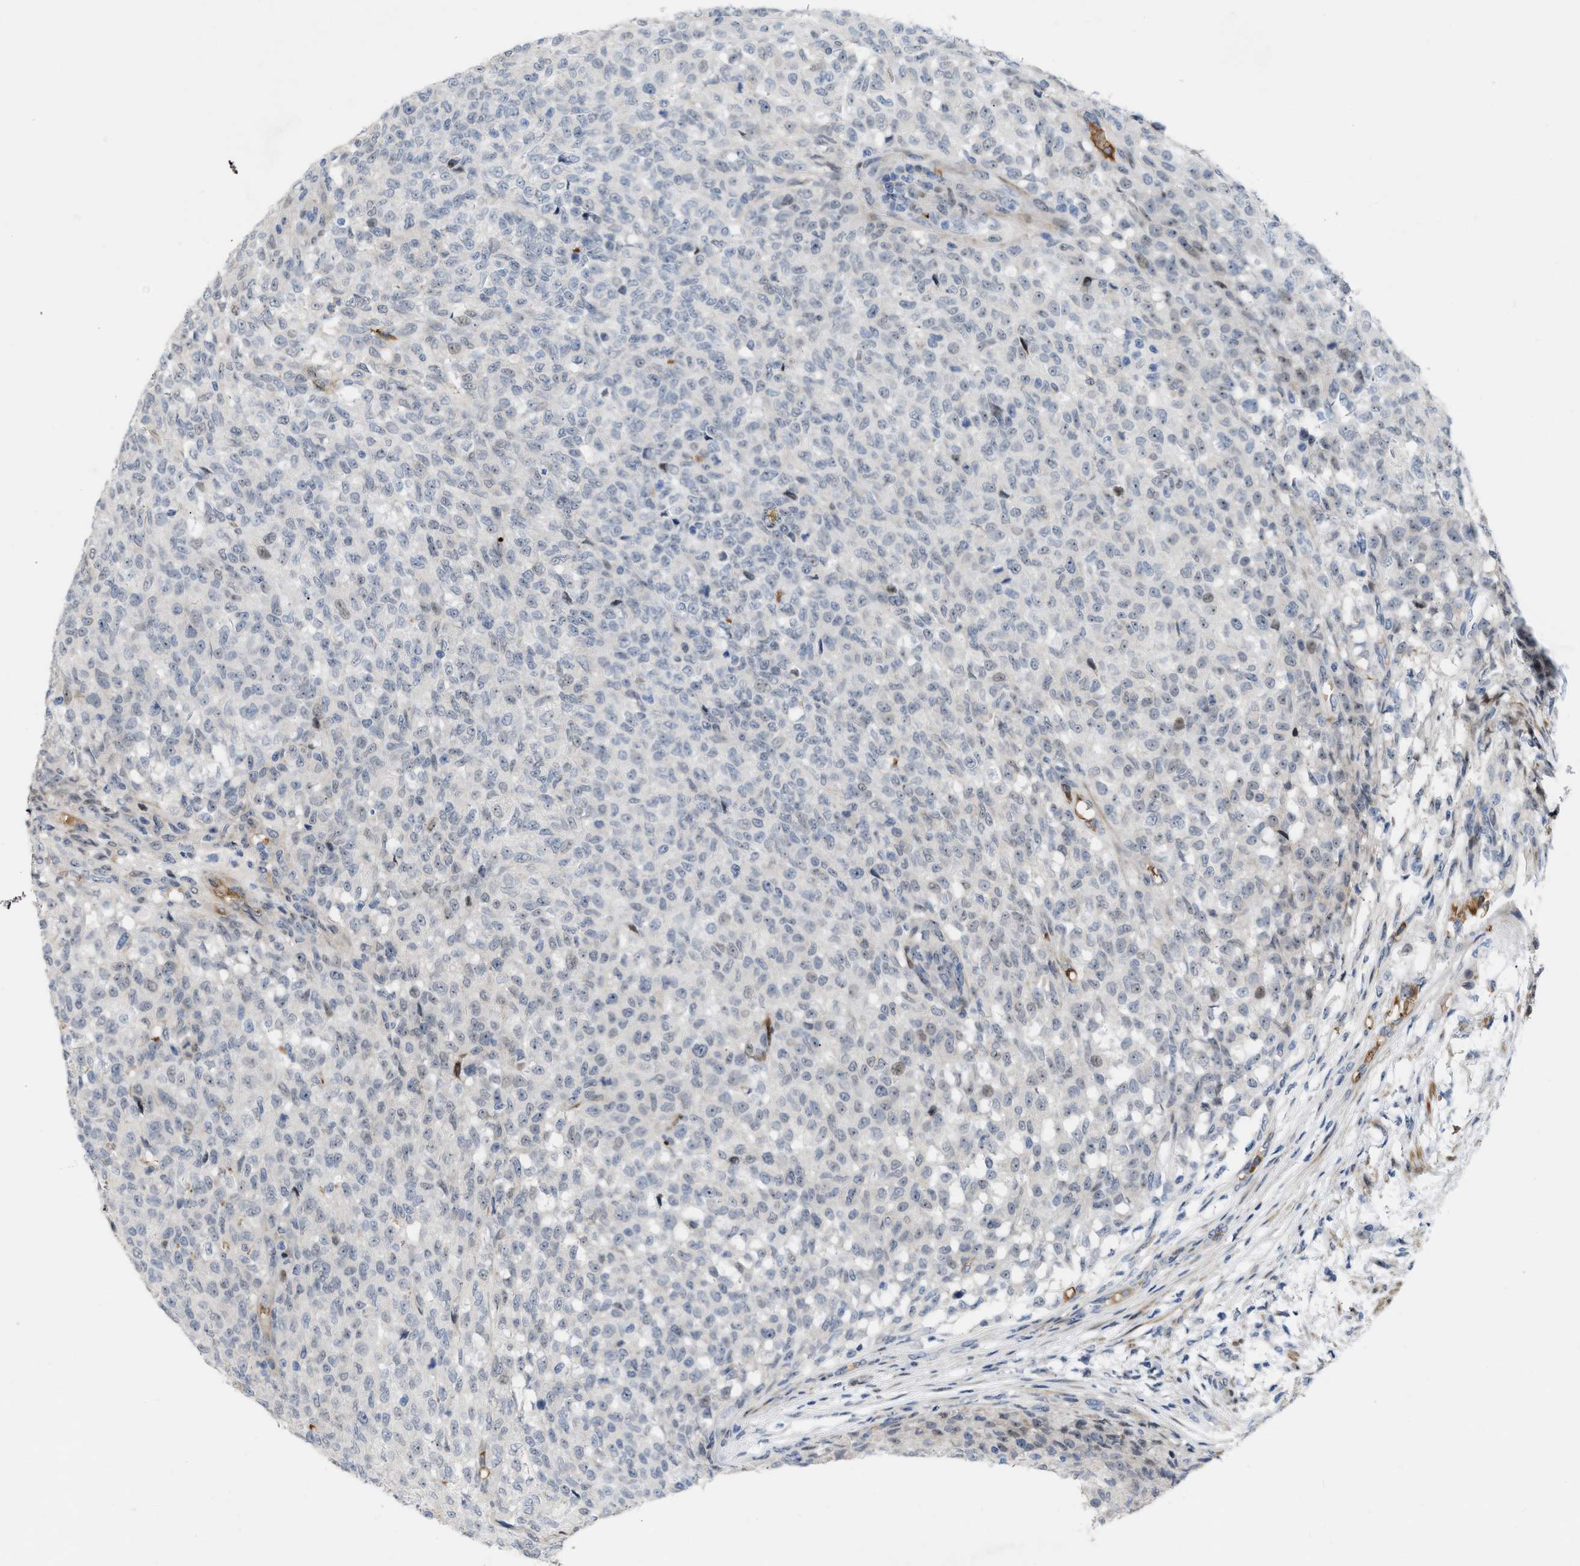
{"staining": {"intensity": "weak", "quantity": ">75%", "location": "nuclear"}, "tissue": "testis cancer", "cell_type": "Tumor cells", "image_type": "cancer", "snomed": [{"axis": "morphology", "description": "Seminoma, NOS"}, {"axis": "topography", "description": "Testis"}], "caption": "Human testis cancer stained for a protein (brown) displays weak nuclear positive expression in about >75% of tumor cells.", "gene": "POLR1F", "patient": {"sex": "male", "age": 59}}